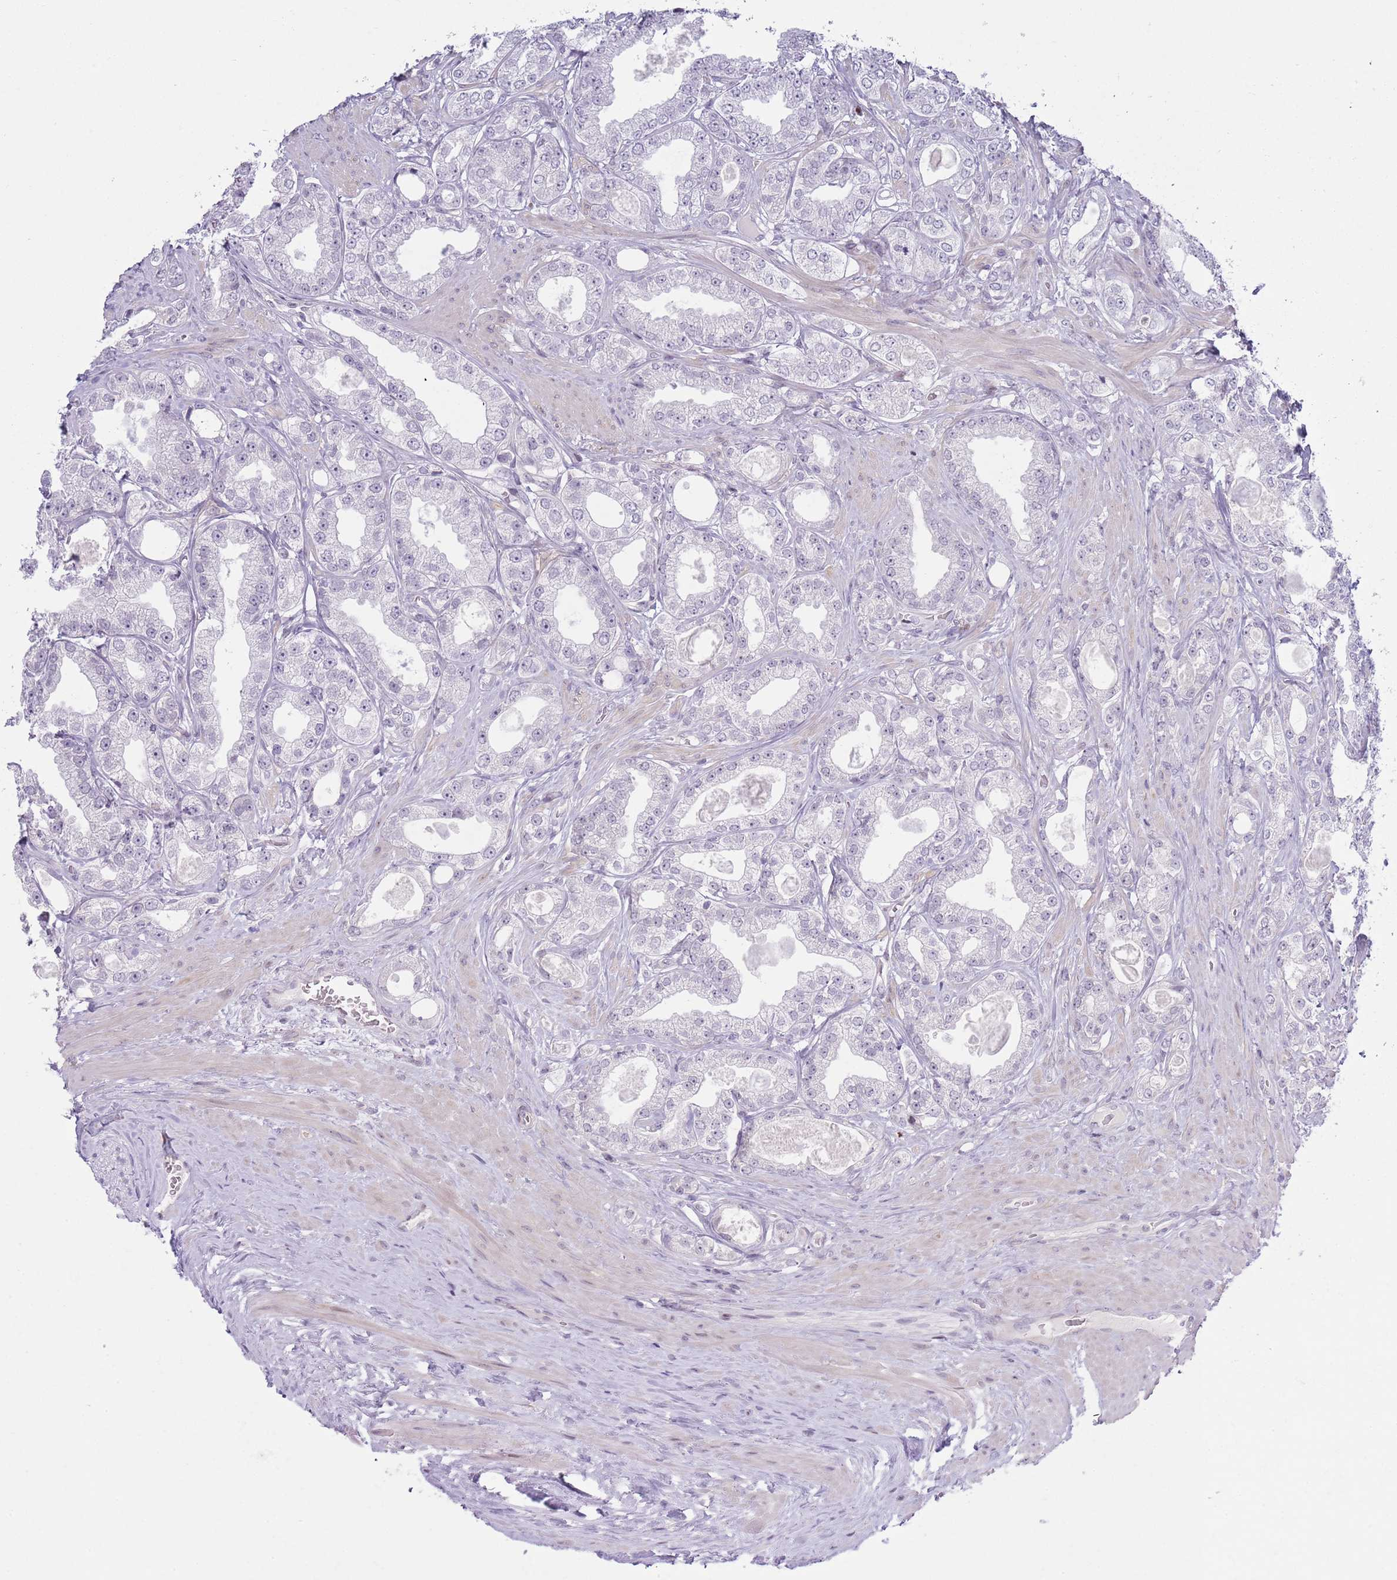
{"staining": {"intensity": "negative", "quantity": "none", "location": "none"}, "tissue": "prostate cancer", "cell_type": "Tumor cells", "image_type": "cancer", "snomed": [{"axis": "morphology", "description": "Adenocarcinoma, Low grade"}, {"axis": "topography", "description": "Prostate"}], "caption": "The histopathology image demonstrates no staining of tumor cells in prostate low-grade adenocarcinoma.", "gene": "MFSD10", "patient": {"sex": "male", "age": 63}}